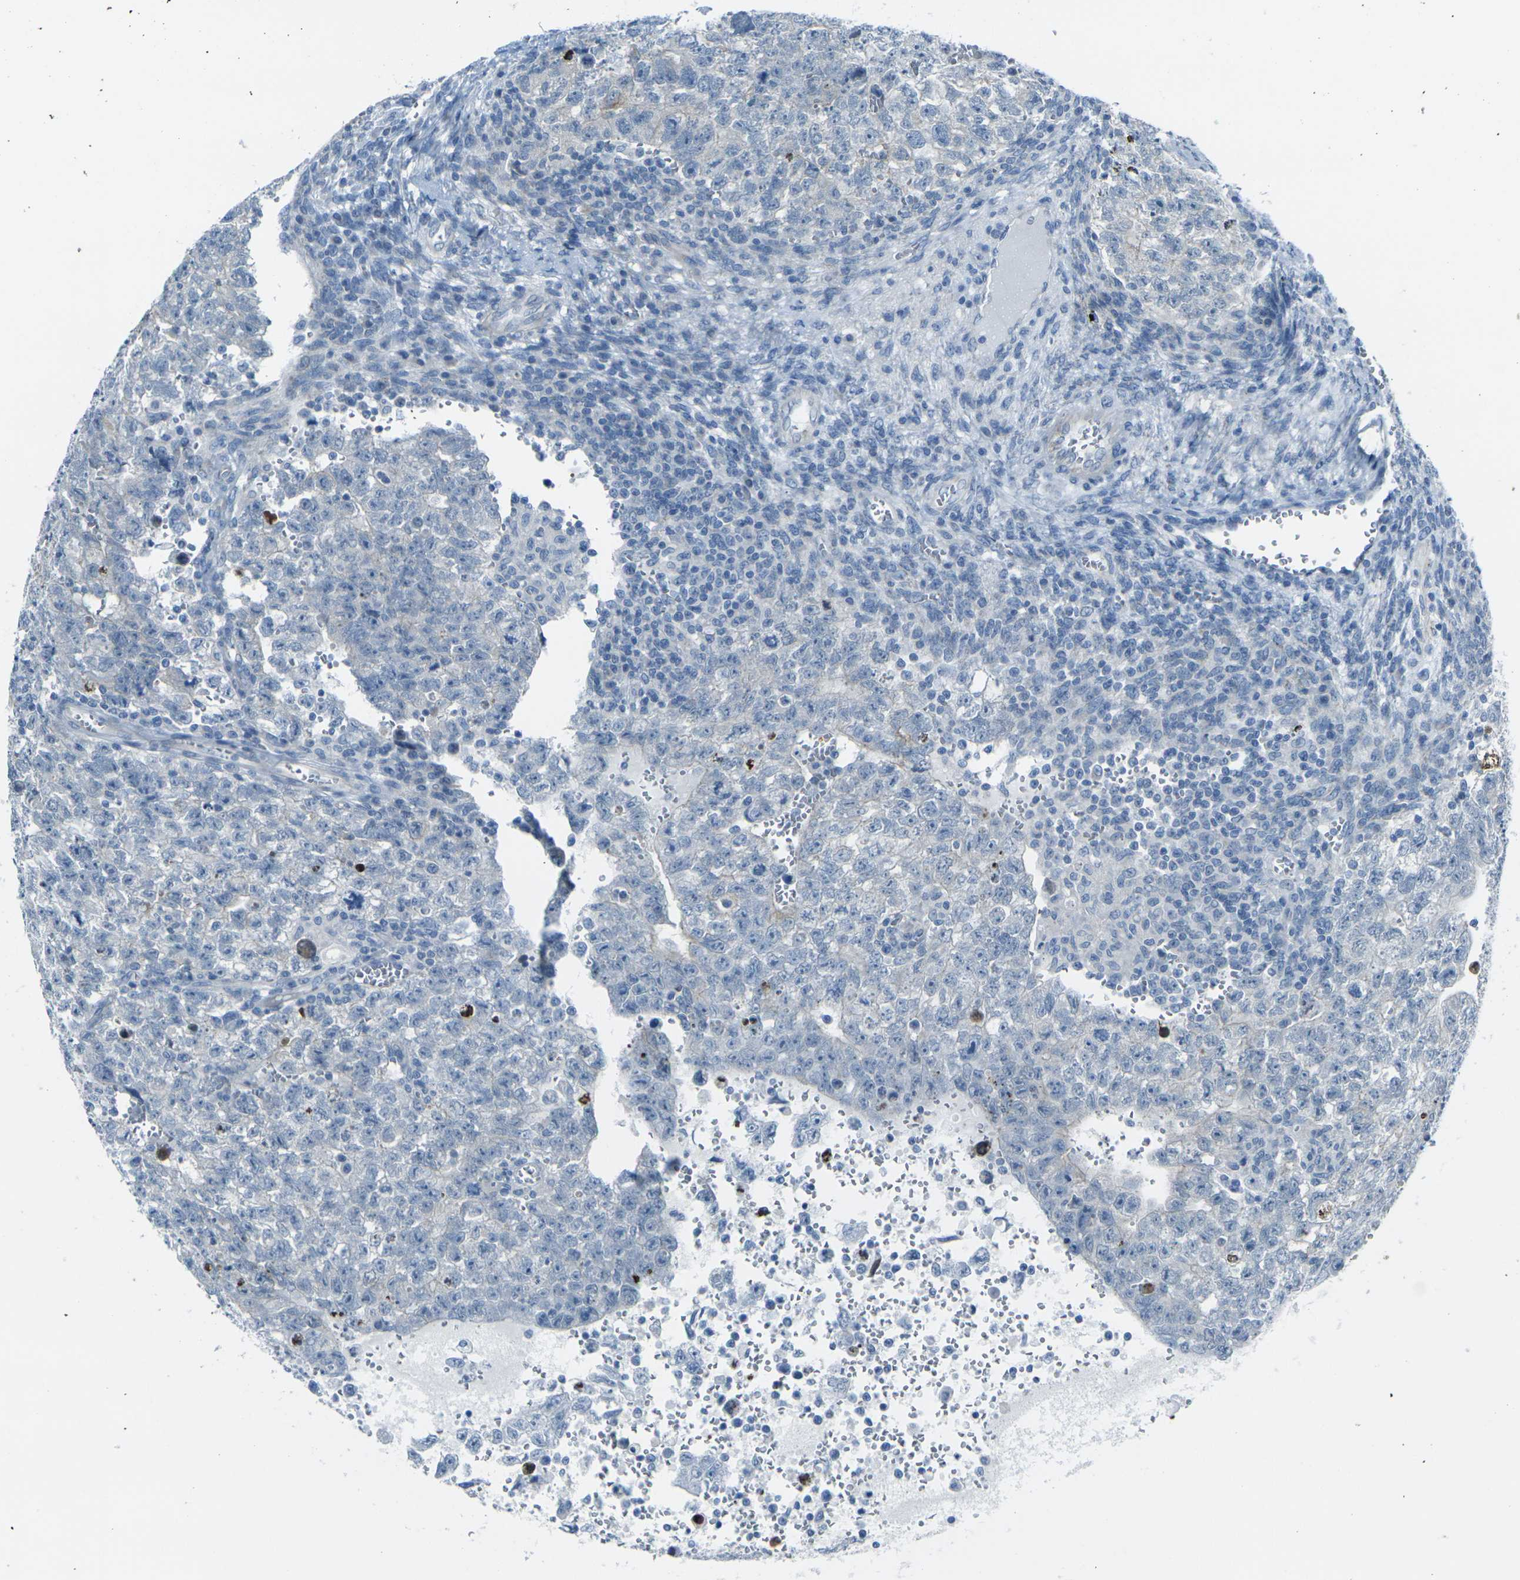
{"staining": {"intensity": "negative", "quantity": "none", "location": "none"}, "tissue": "testis cancer", "cell_type": "Tumor cells", "image_type": "cancer", "snomed": [{"axis": "morphology", "description": "Seminoma, NOS"}, {"axis": "morphology", "description": "Carcinoma, Embryonal, NOS"}, {"axis": "topography", "description": "Testis"}], "caption": "DAB (3,3'-diaminobenzidine) immunohistochemical staining of testis cancer exhibits no significant expression in tumor cells.", "gene": "ANKRD46", "patient": {"sex": "male", "age": 38}}